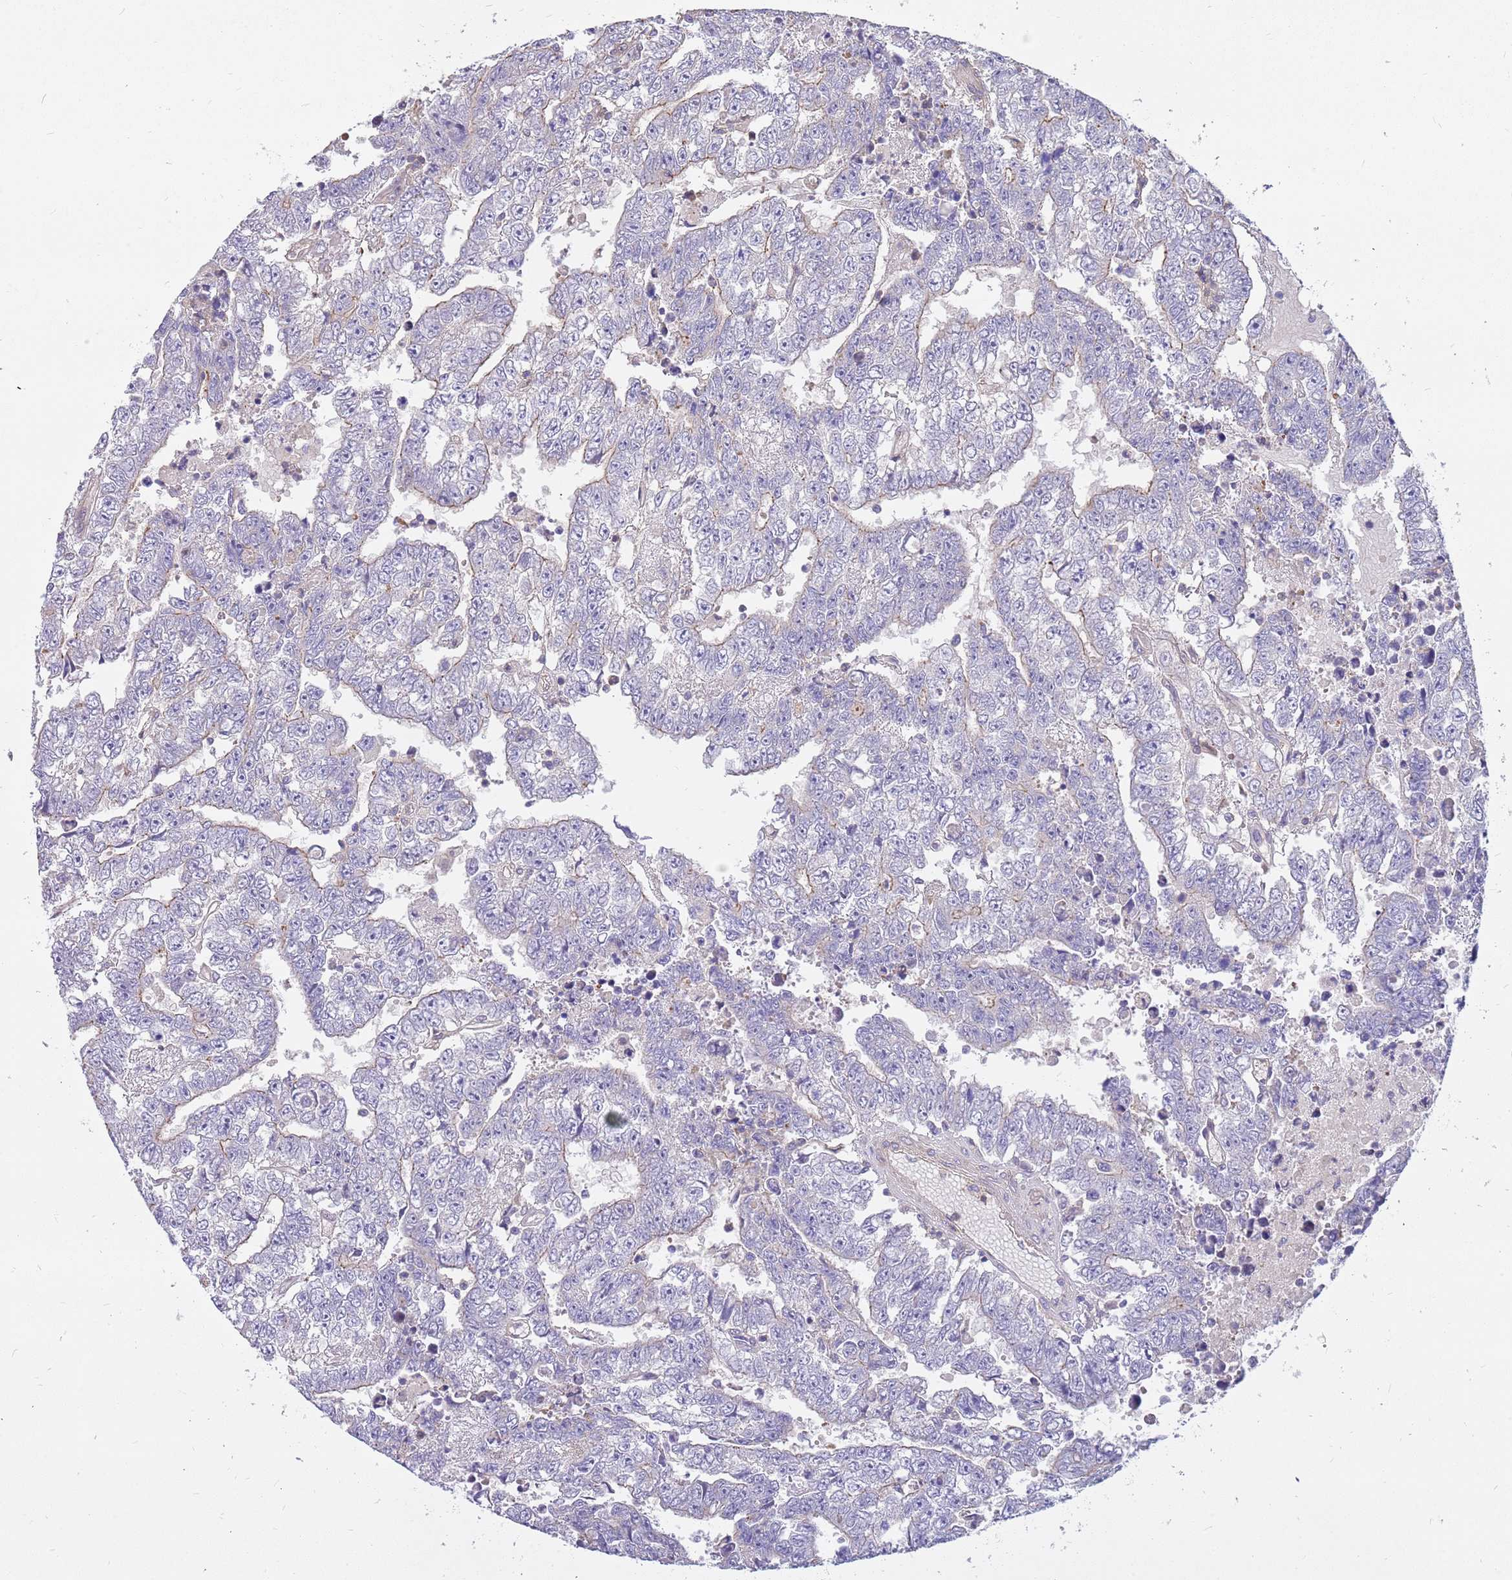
{"staining": {"intensity": "negative", "quantity": "none", "location": "none"}, "tissue": "testis cancer", "cell_type": "Tumor cells", "image_type": "cancer", "snomed": [{"axis": "morphology", "description": "Carcinoma, Embryonal, NOS"}, {"axis": "topography", "description": "Testis"}], "caption": "DAB (3,3'-diaminobenzidine) immunohistochemical staining of human testis cancer exhibits no significant expression in tumor cells. (DAB (3,3'-diaminobenzidine) immunohistochemistry (IHC), high magnification).", "gene": "MVD", "patient": {"sex": "male", "age": 25}}